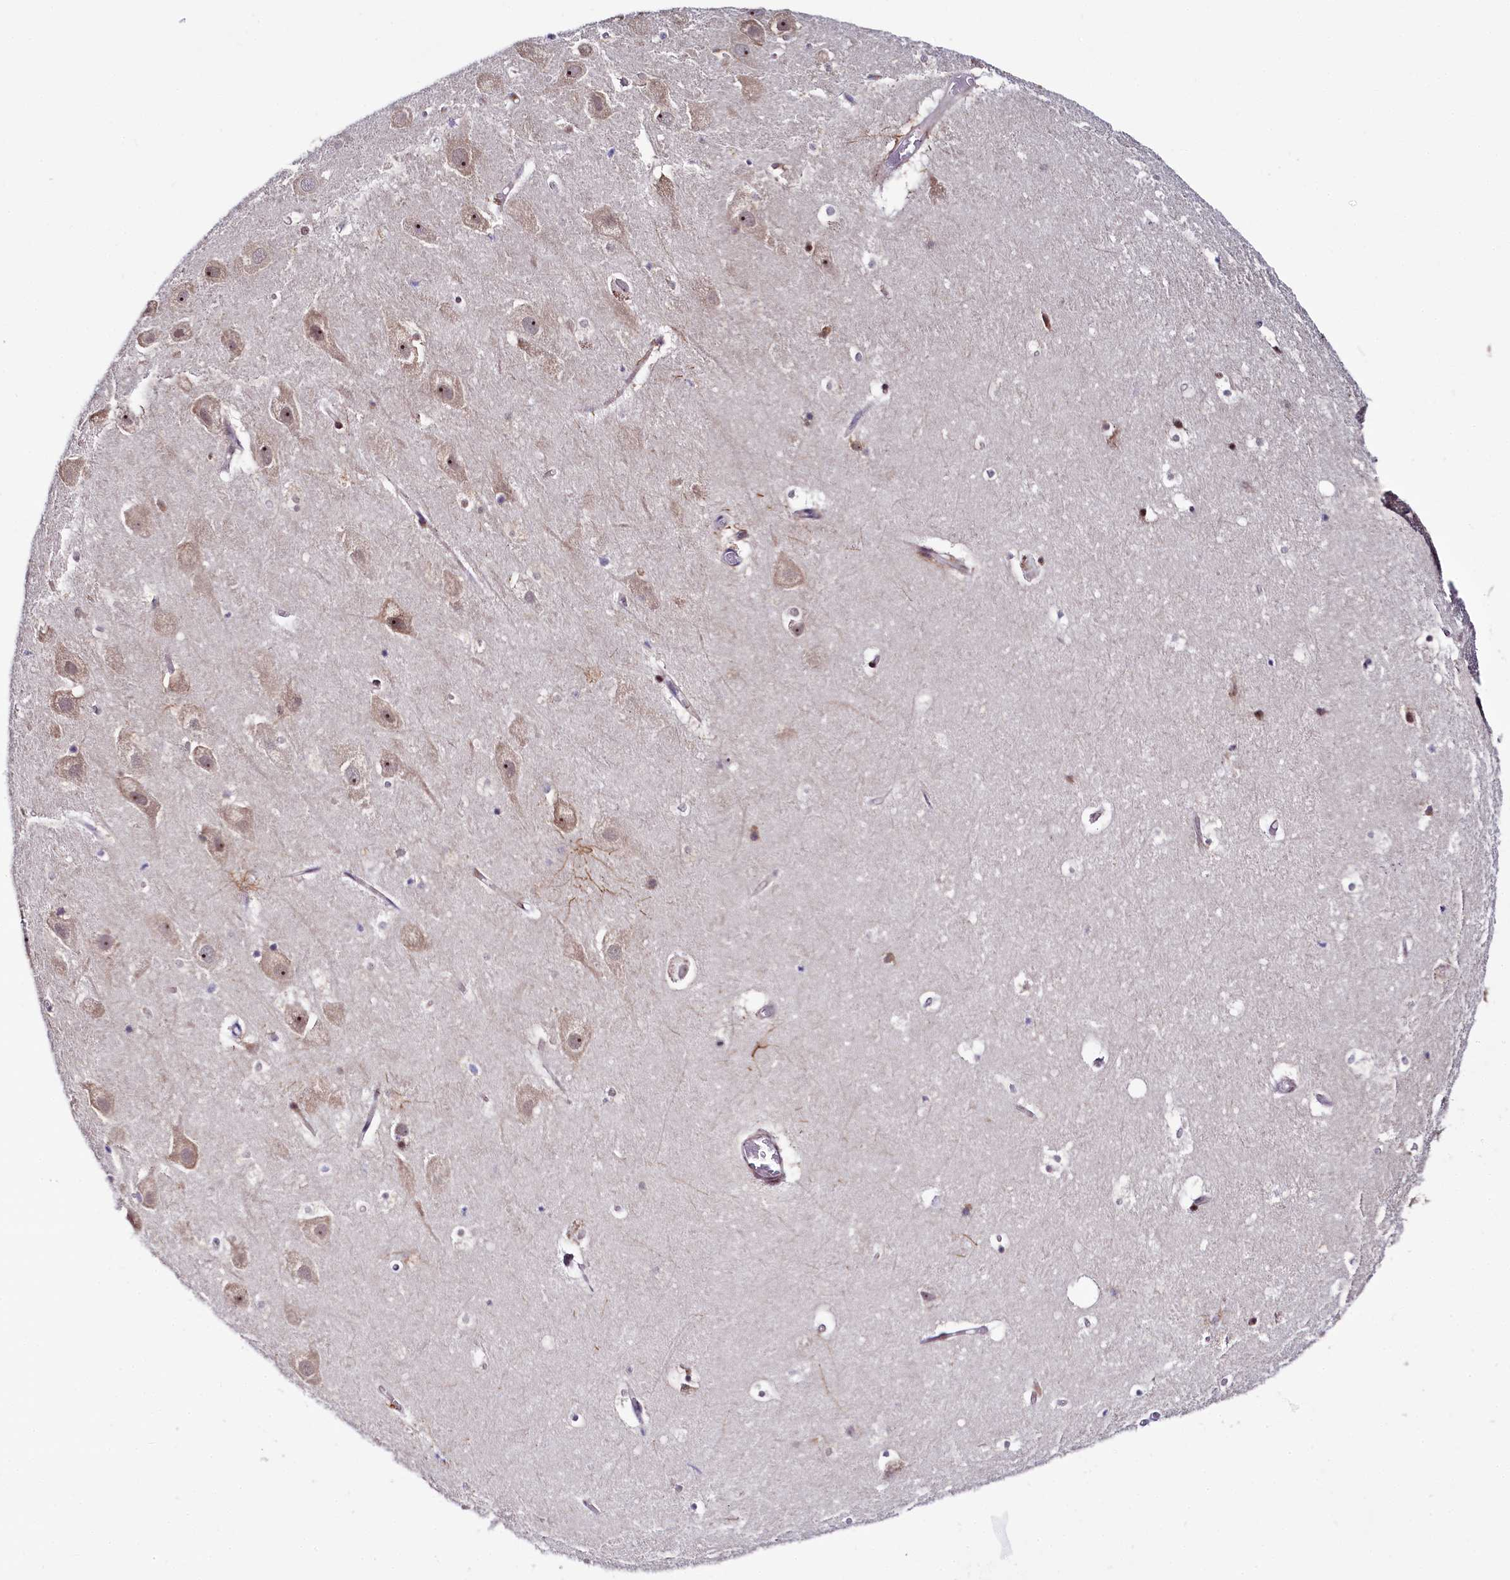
{"staining": {"intensity": "moderate", "quantity": "<25%", "location": "cytoplasmic/membranous,nuclear"}, "tissue": "hippocampus", "cell_type": "Glial cells", "image_type": "normal", "snomed": [{"axis": "morphology", "description": "Normal tissue, NOS"}, {"axis": "topography", "description": "Hippocampus"}], "caption": "Immunohistochemistry (IHC) (DAB) staining of unremarkable human hippocampus reveals moderate cytoplasmic/membranous,nuclear protein expression in approximately <25% of glial cells.", "gene": "TCOF1", "patient": {"sex": "female", "age": 52}}